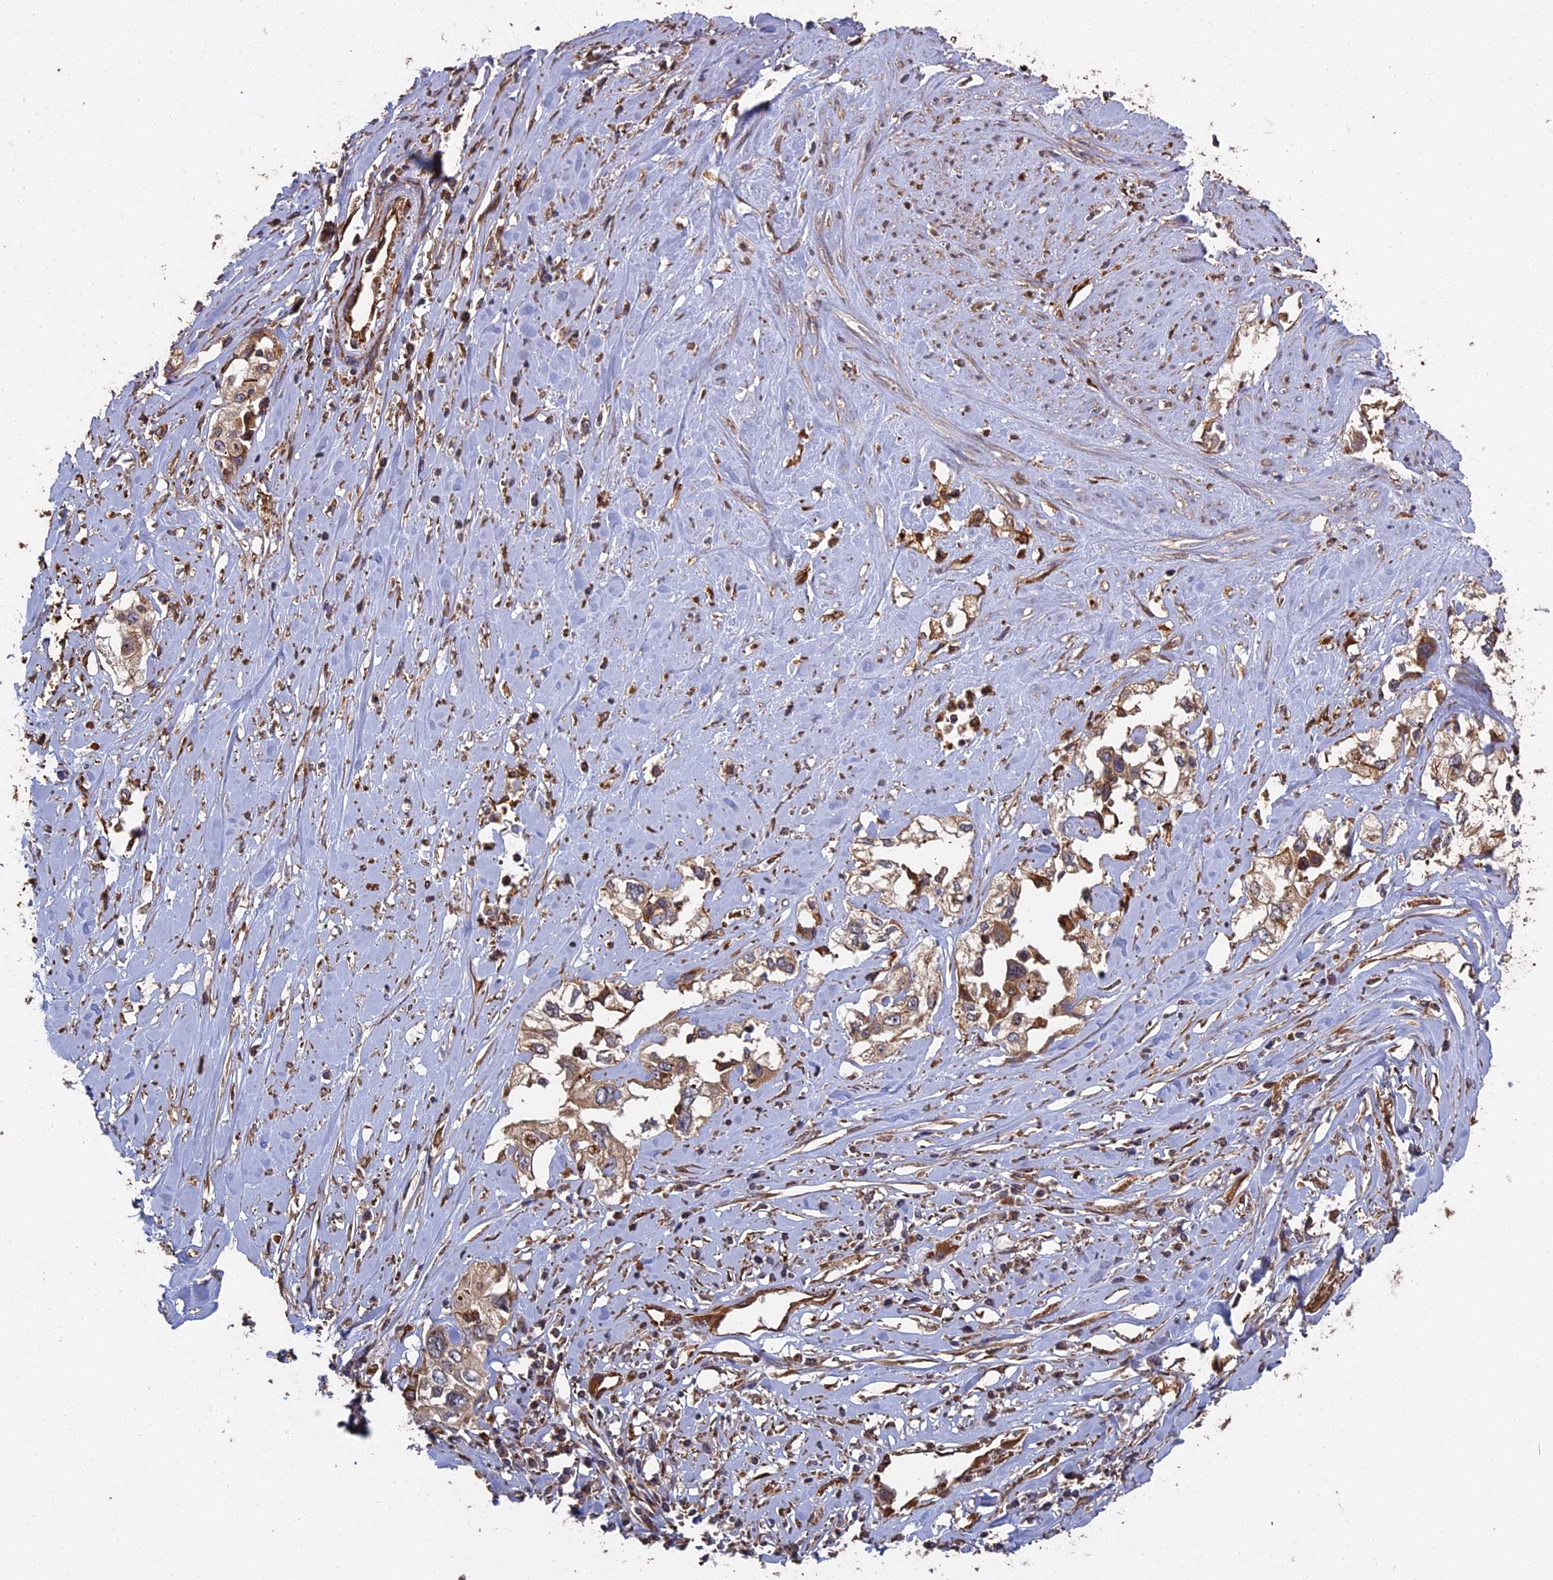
{"staining": {"intensity": "moderate", "quantity": ">75%", "location": "cytoplasmic/membranous"}, "tissue": "cervical cancer", "cell_type": "Tumor cells", "image_type": "cancer", "snomed": [{"axis": "morphology", "description": "Squamous cell carcinoma, NOS"}, {"axis": "topography", "description": "Cervix"}], "caption": "An IHC image of tumor tissue is shown. Protein staining in brown shows moderate cytoplasmic/membranous positivity in squamous cell carcinoma (cervical) within tumor cells. The protein of interest is shown in brown color, while the nuclei are stained blue.", "gene": "CCDC124", "patient": {"sex": "female", "age": 31}}